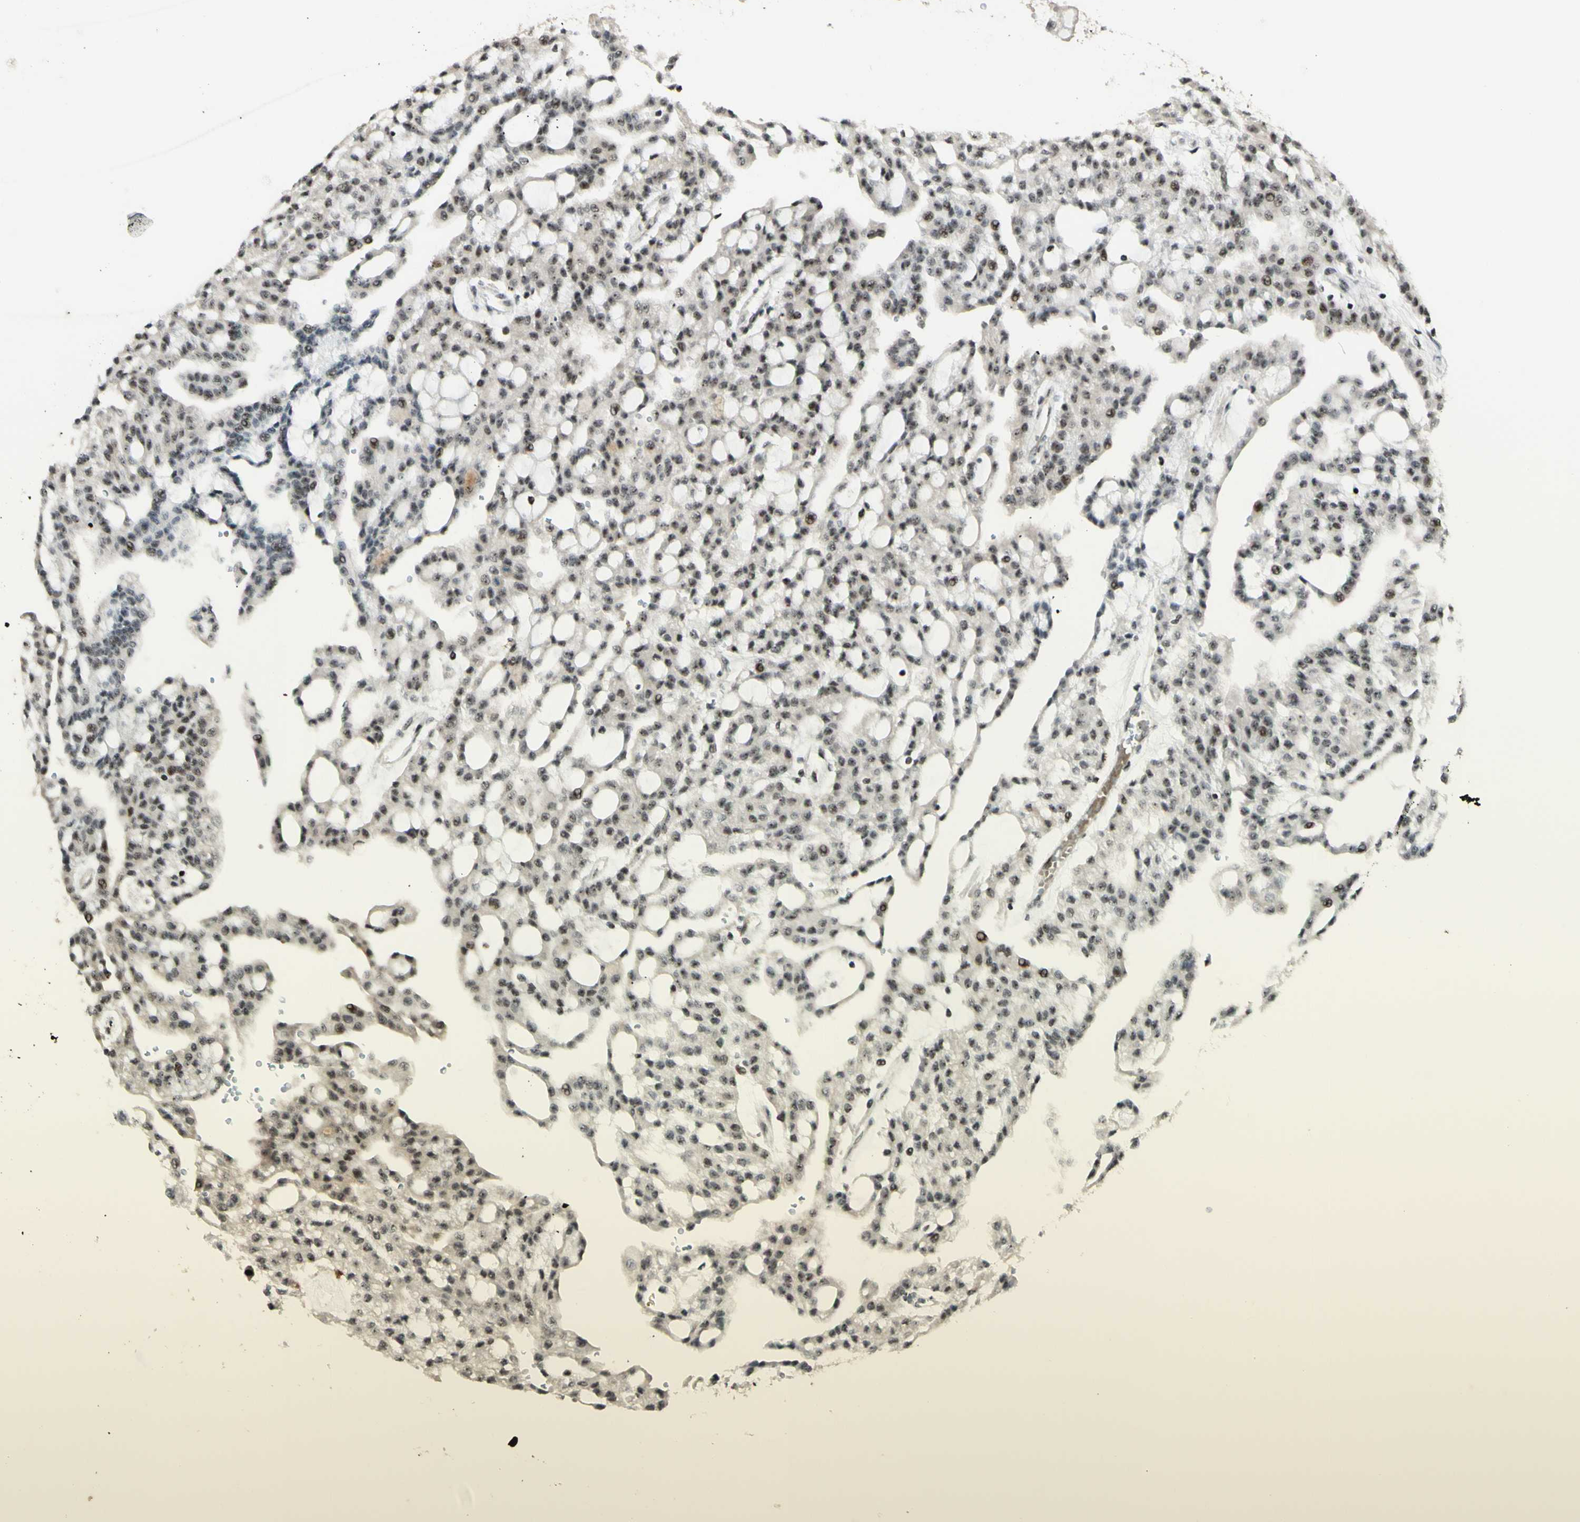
{"staining": {"intensity": "moderate", "quantity": "<25%", "location": "nuclear"}, "tissue": "renal cancer", "cell_type": "Tumor cells", "image_type": "cancer", "snomed": [{"axis": "morphology", "description": "Adenocarcinoma, NOS"}, {"axis": "topography", "description": "Kidney"}], "caption": "High-magnification brightfield microscopy of renal adenocarcinoma stained with DAB (brown) and counterstained with hematoxylin (blue). tumor cells exhibit moderate nuclear staining is seen in approximately<25% of cells.", "gene": "DHX9", "patient": {"sex": "male", "age": 63}}